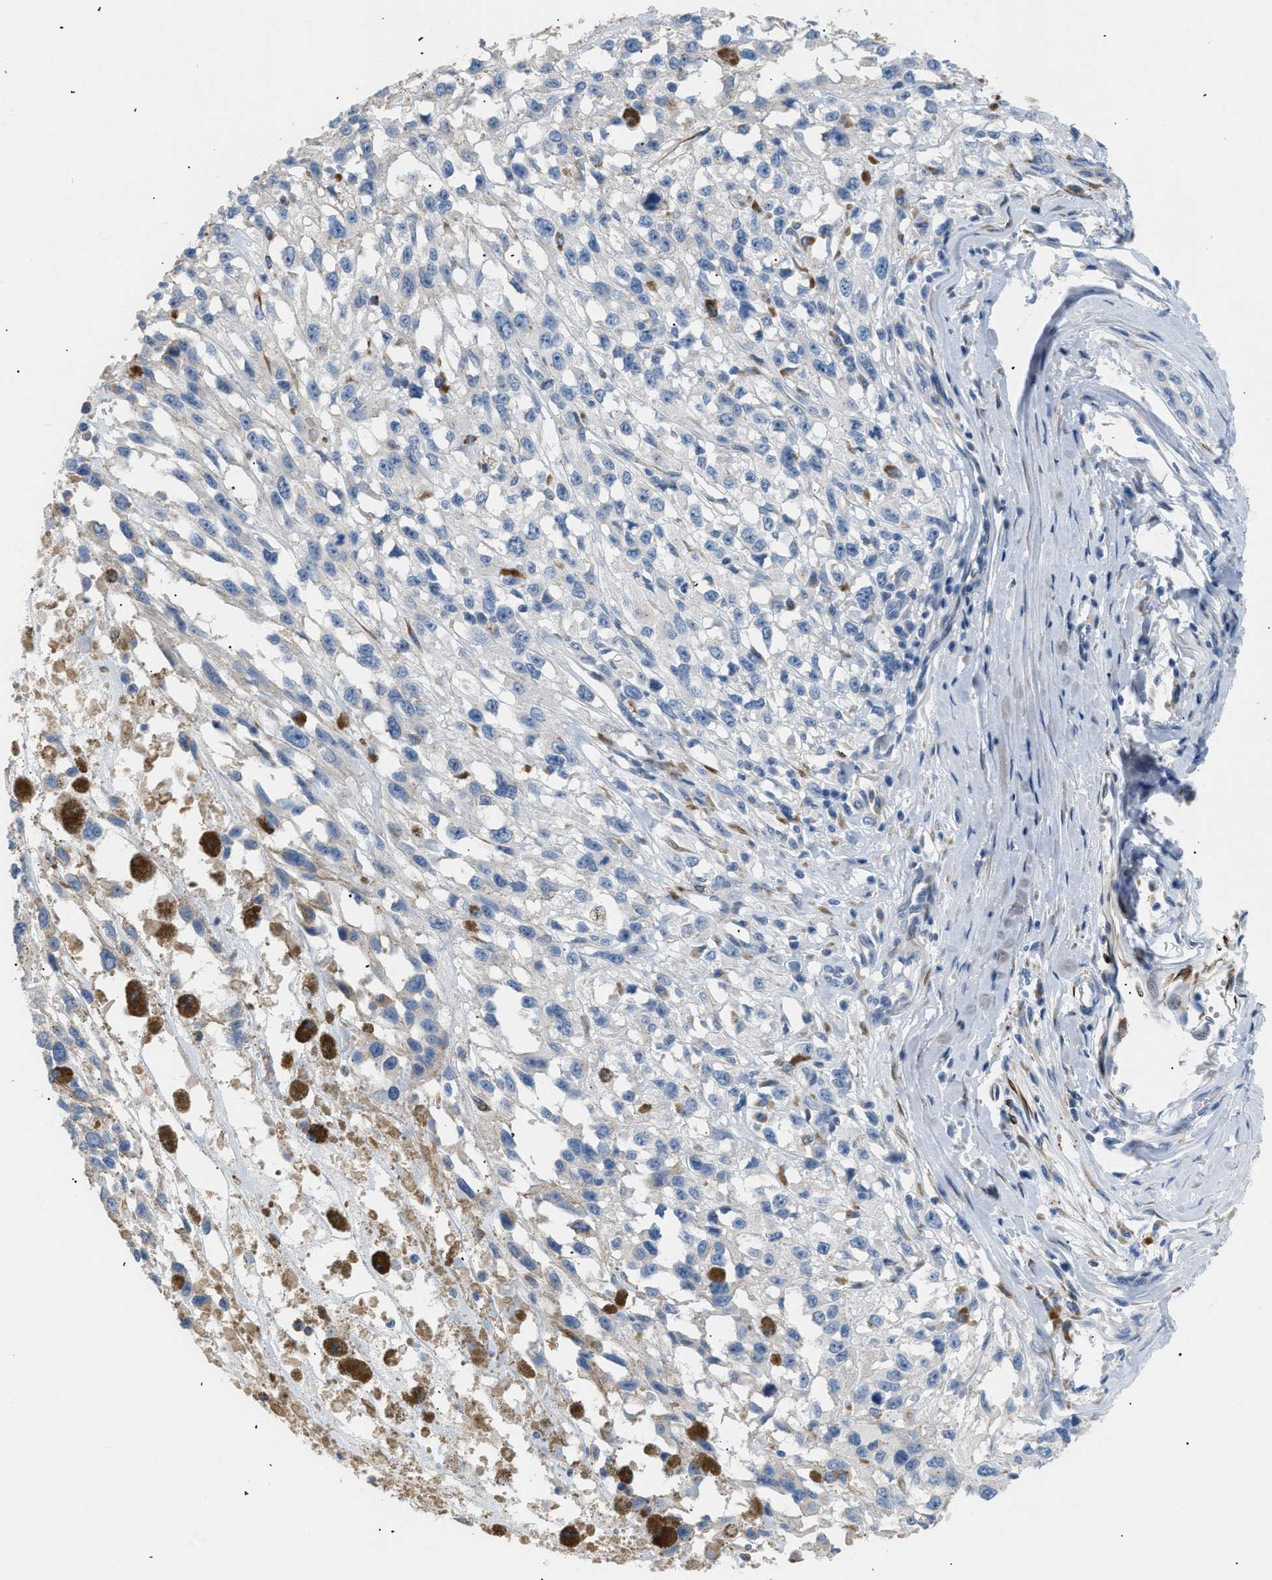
{"staining": {"intensity": "negative", "quantity": "none", "location": "none"}, "tissue": "melanoma", "cell_type": "Tumor cells", "image_type": "cancer", "snomed": [{"axis": "morphology", "description": "Malignant melanoma, Metastatic site"}, {"axis": "topography", "description": "Lymph node"}], "caption": "DAB immunohistochemical staining of melanoma displays no significant positivity in tumor cells.", "gene": "ICA1", "patient": {"sex": "male", "age": 59}}